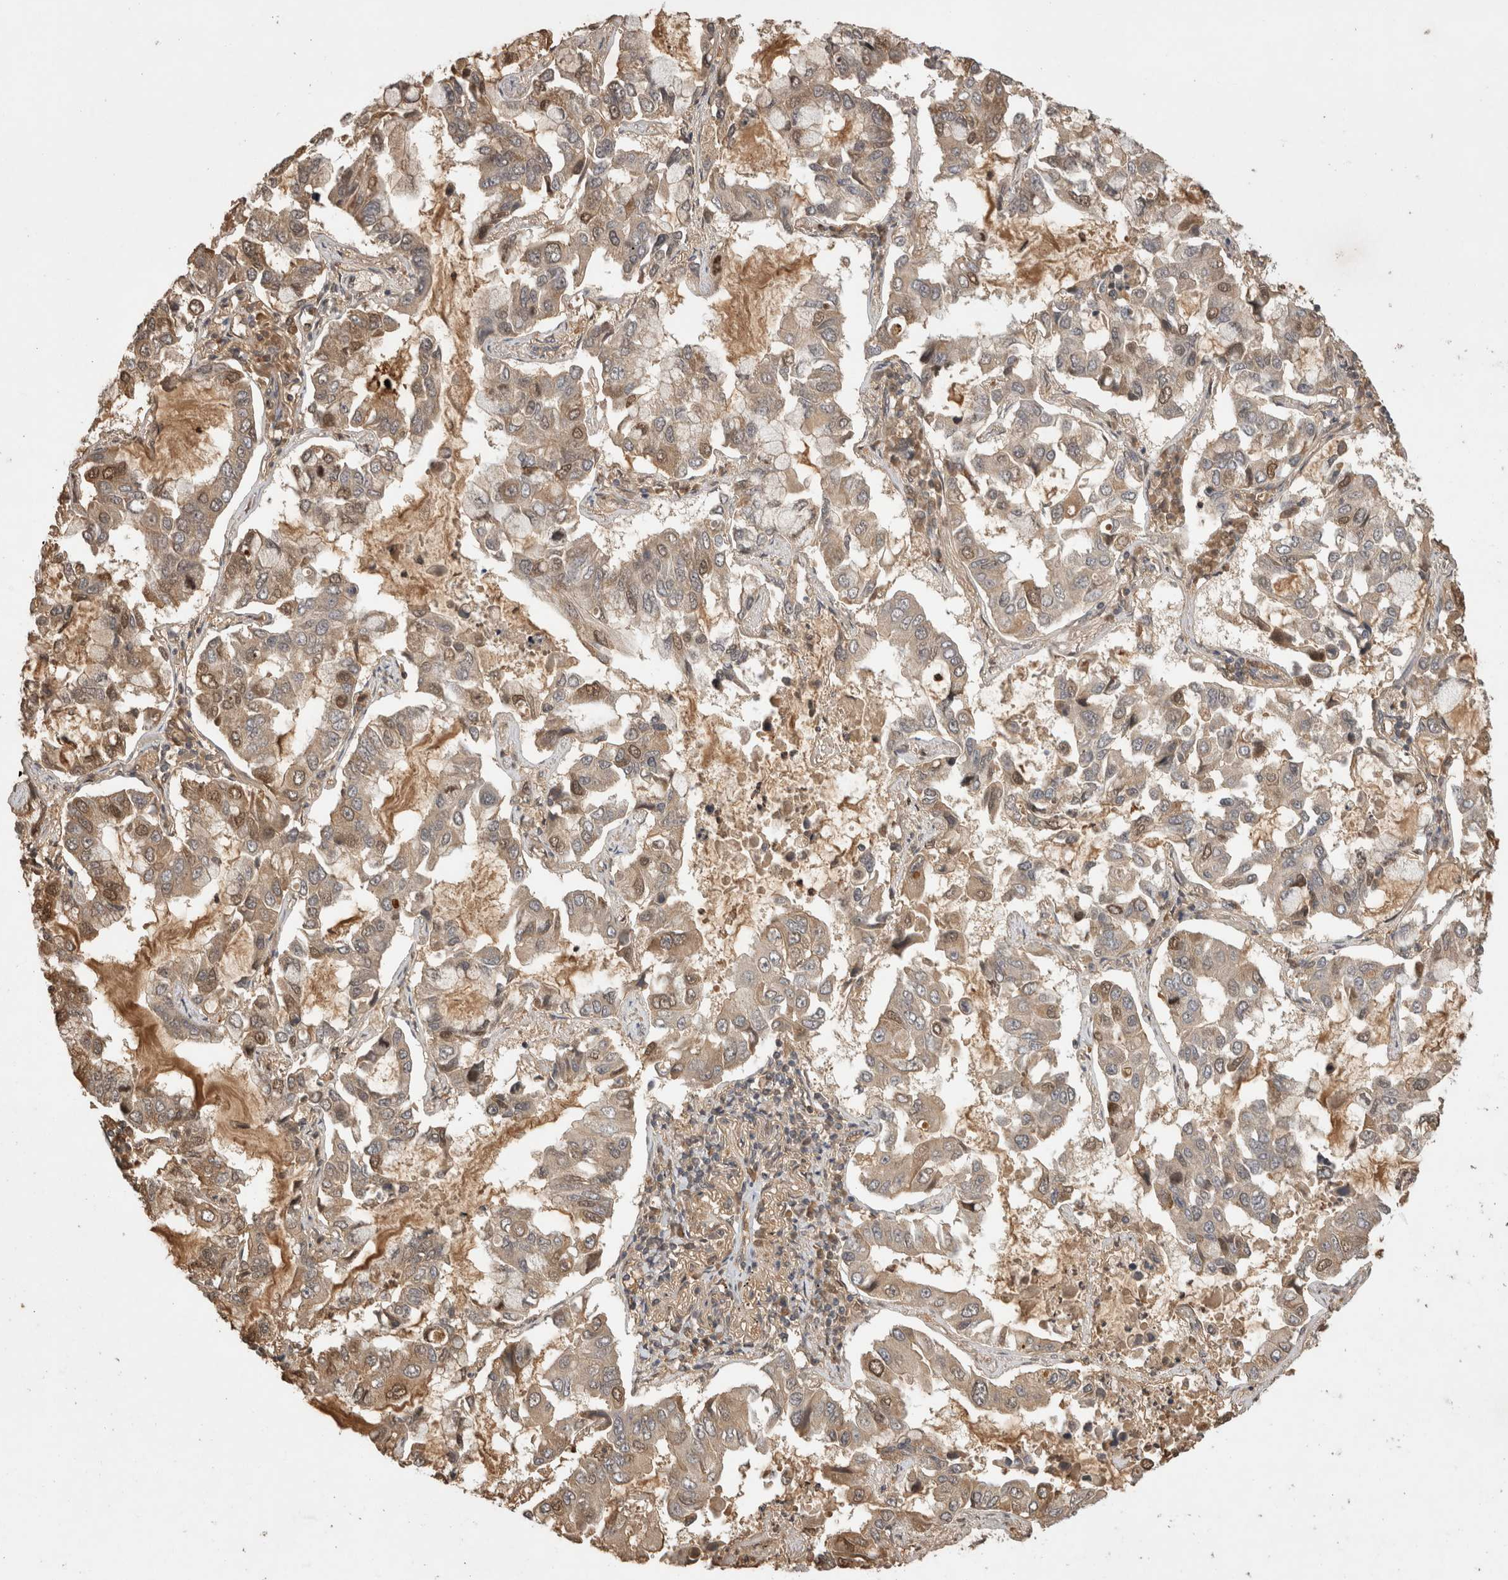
{"staining": {"intensity": "weak", "quantity": "25%-75%", "location": "cytoplasmic/membranous,nuclear"}, "tissue": "lung cancer", "cell_type": "Tumor cells", "image_type": "cancer", "snomed": [{"axis": "morphology", "description": "Adenocarcinoma, NOS"}, {"axis": "topography", "description": "Lung"}], "caption": "Protein staining displays weak cytoplasmic/membranous and nuclear positivity in about 25%-75% of tumor cells in lung cancer (adenocarcinoma).", "gene": "PRMT3", "patient": {"sex": "male", "age": 64}}